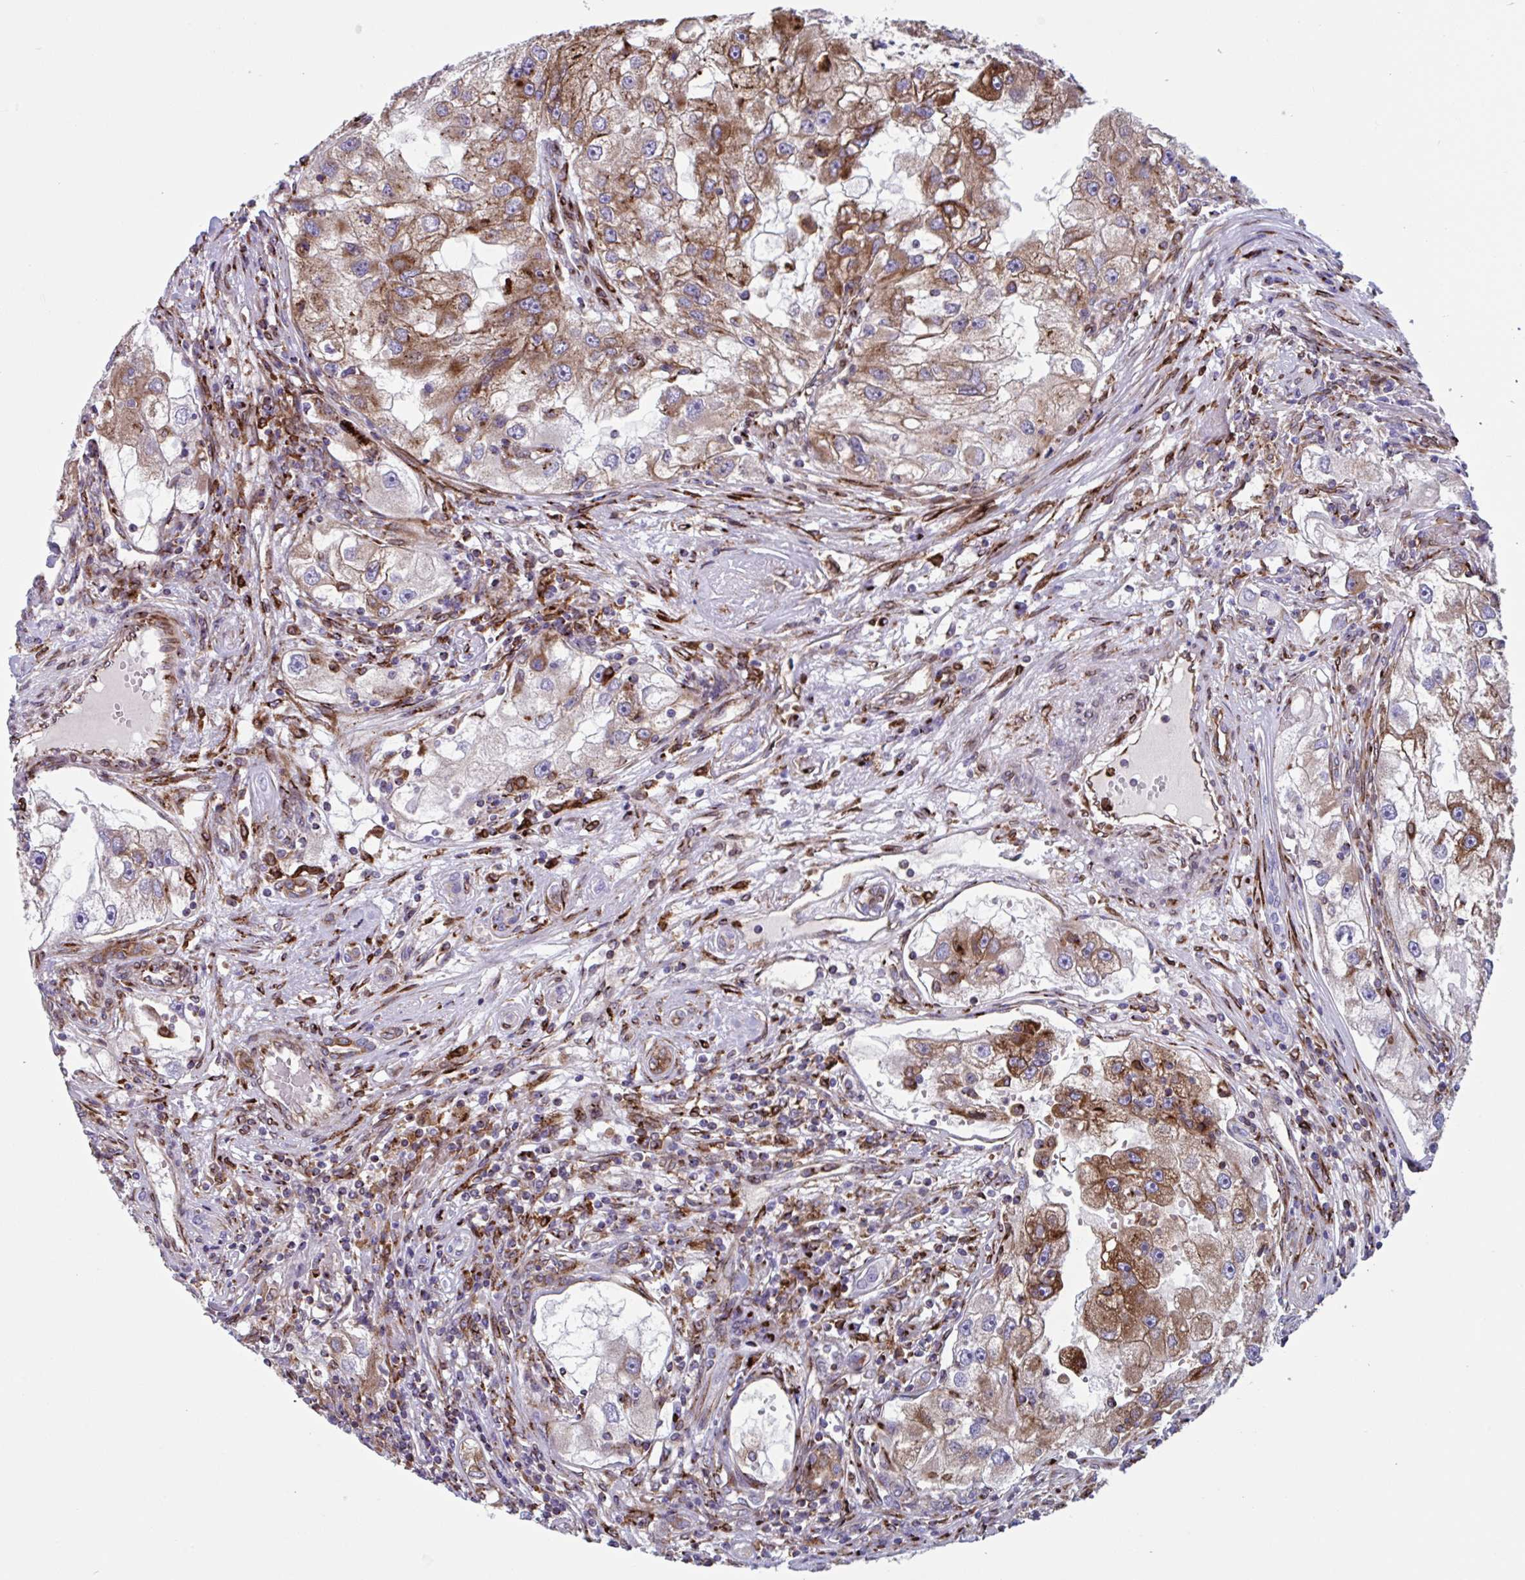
{"staining": {"intensity": "moderate", "quantity": ">75%", "location": "cytoplasmic/membranous"}, "tissue": "renal cancer", "cell_type": "Tumor cells", "image_type": "cancer", "snomed": [{"axis": "morphology", "description": "Adenocarcinoma, NOS"}, {"axis": "topography", "description": "Kidney"}], "caption": "This micrograph reveals IHC staining of renal adenocarcinoma, with medium moderate cytoplasmic/membranous positivity in about >75% of tumor cells.", "gene": "RFK", "patient": {"sex": "male", "age": 63}}